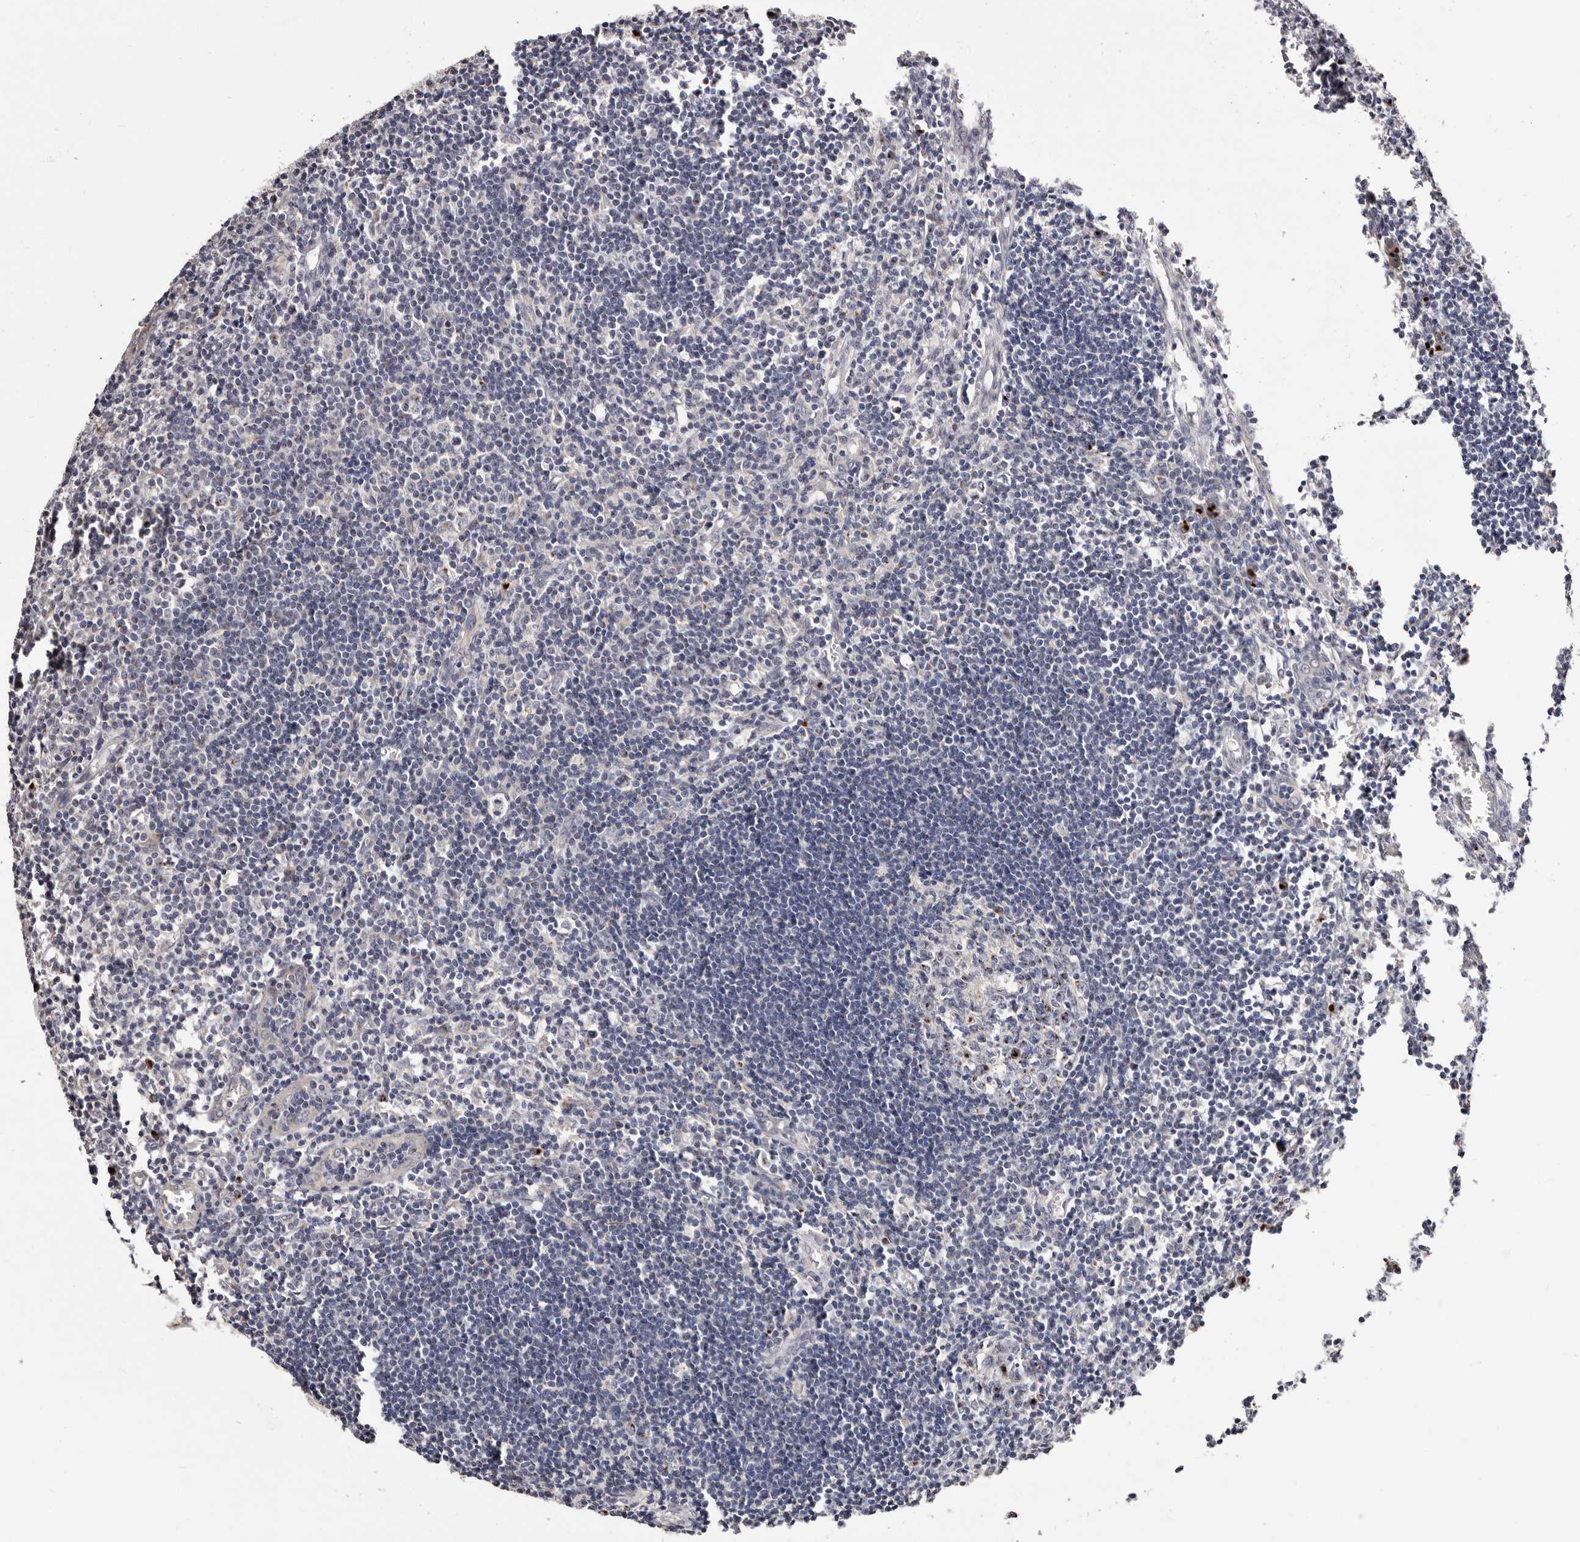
{"staining": {"intensity": "strong", "quantity": "<25%", "location": "cytoplasmic/membranous"}, "tissue": "lymph node", "cell_type": "Germinal center cells", "image_type": "normal", "snomed": [{"axis": "morphology", "description": "Normal tissue, NOS"}, {"axis": "morphology", "description": "Malignant melanoma, Metastatic site"}, {"axis": "topography", "description": "Lymph node"}], "caption": "Lymph node stained with DAB (3,3'-diaminobenzidine) IHC demonstrates medium levels of strong cytoplasmic/membranous expression in about <25% of germinal center cells.", "gene": "DACT2", "patient": {"sex": "male", "age": 41}}